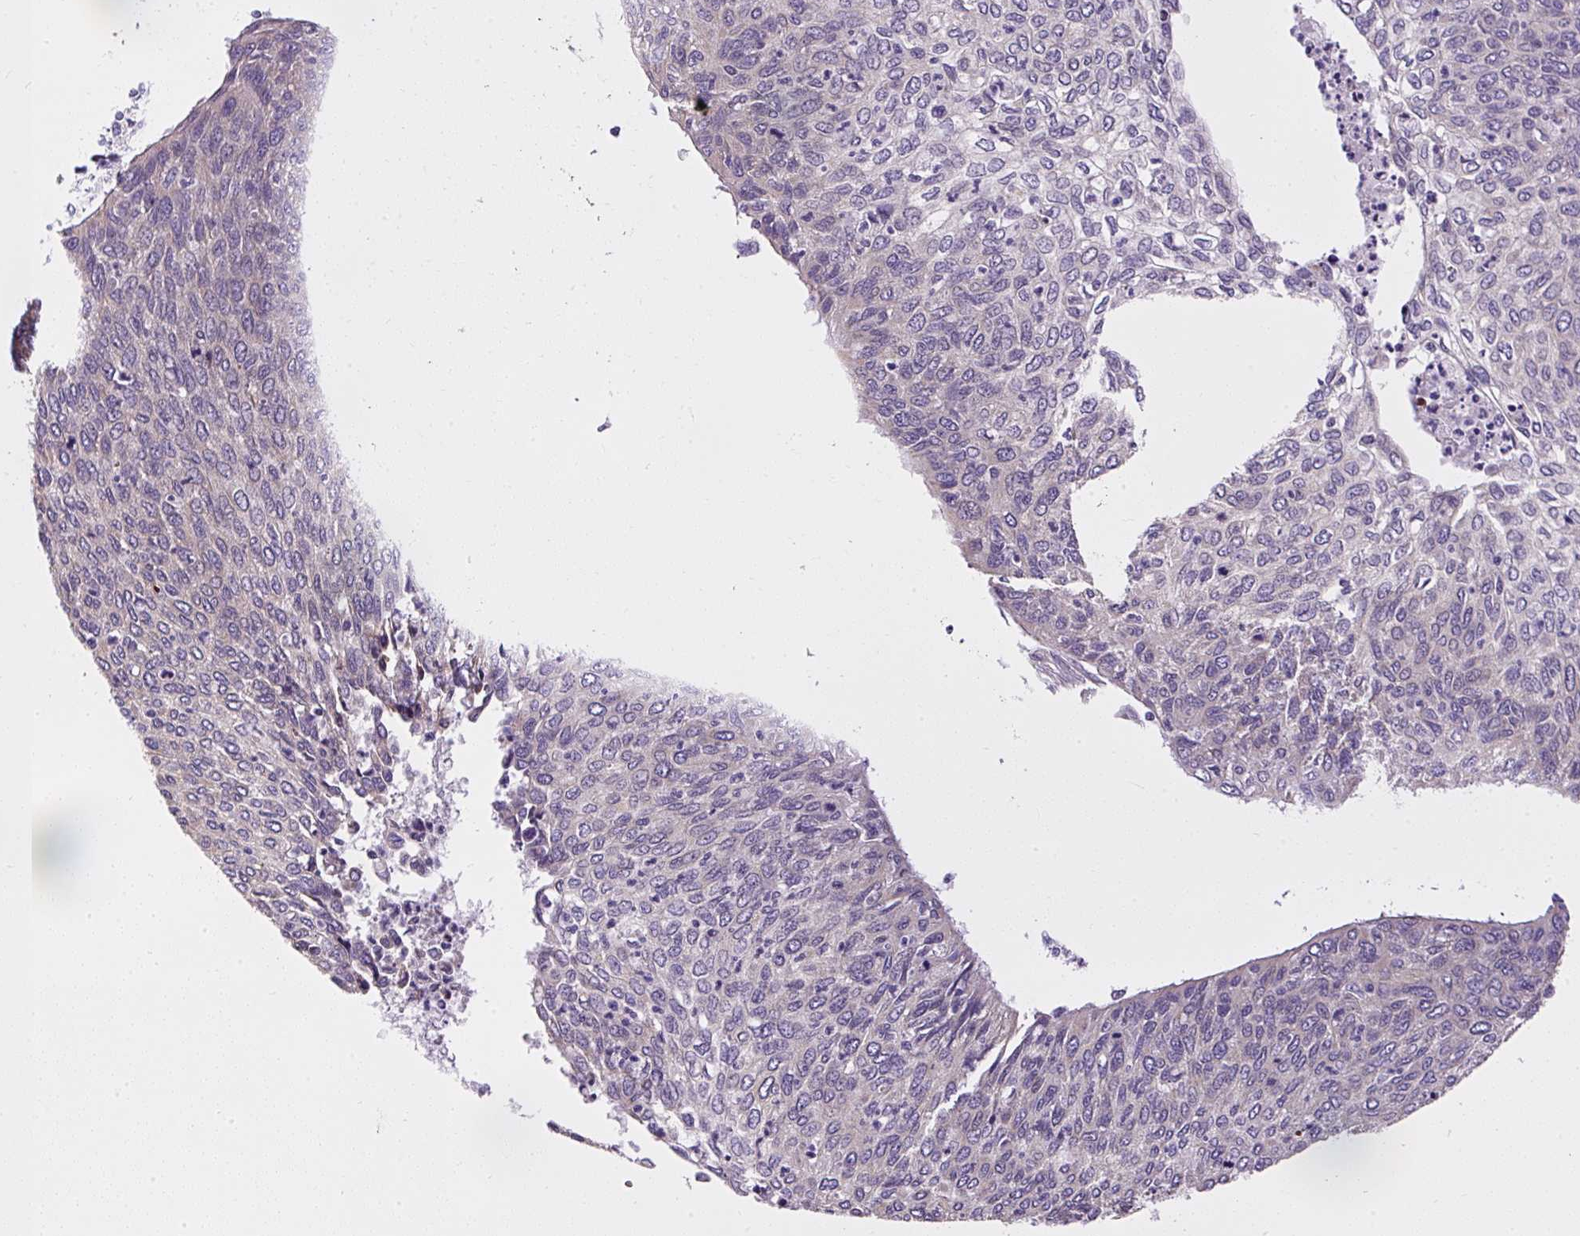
{"staining": {"intensity": "negative", "quantity": "none", "location": "none"}, "tissue": "cervical cancer", "cell_type": "Tumor cells", "image_type": "cancer", "snomed": [{"axis": "morphology", "description": "Squamous cell carcinoma, NOS"}, {"axis": "topography", "description": "Cervix"}], "caption": "Tumor cells show no significant protein expression in squamous cell carcinoma (cervical).", "gene": "FAM149A", "patient": {"sex": "female", "age": 38}}